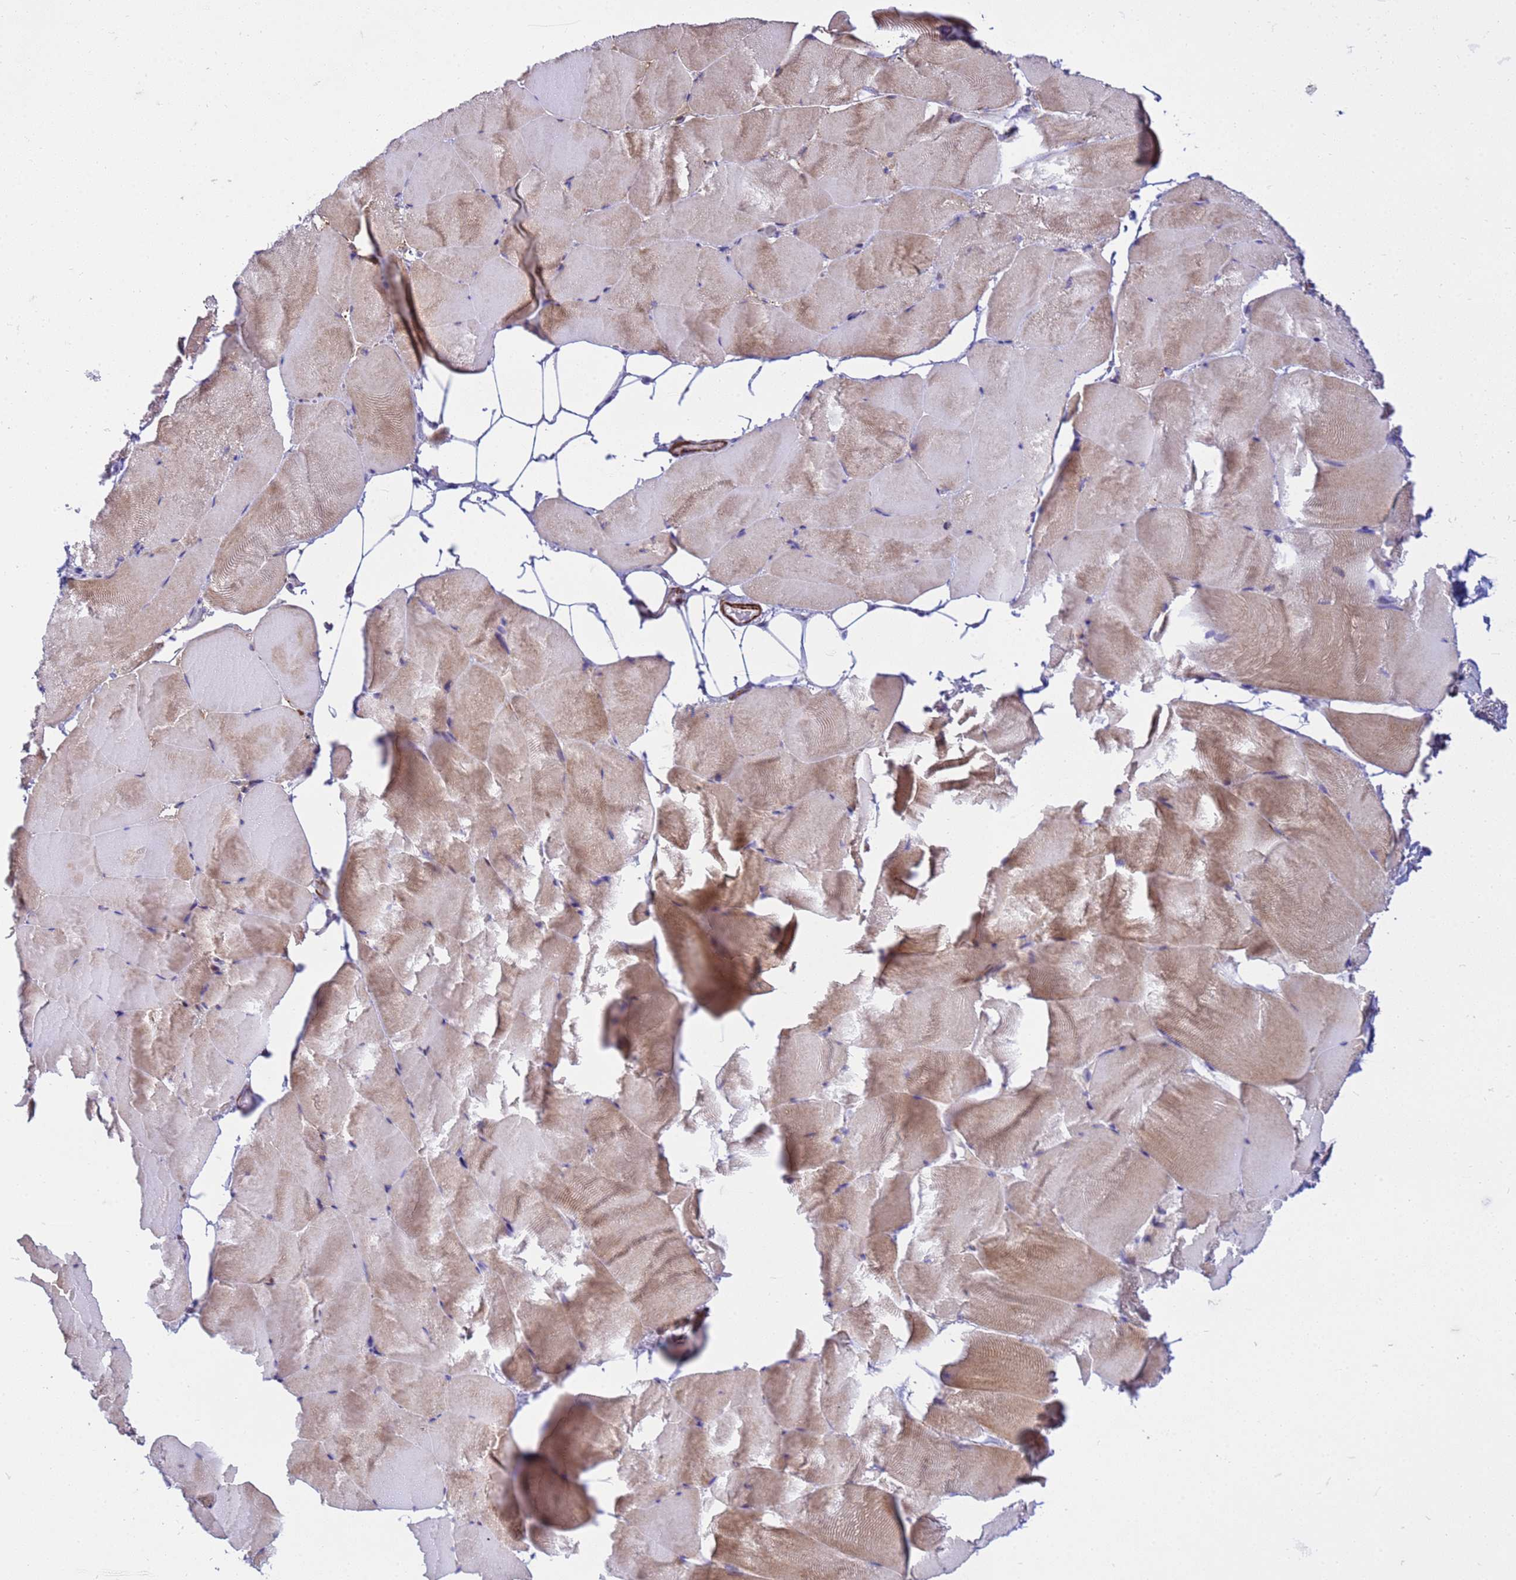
{"staining": {"intensity": "weak", "quantity": "25%-75%", "location": "cytoplasmic/membranous"}, "tissue": "skeletal muscle", "cell_type": "Myocytes", "image_type": "normal", "snomed": [{"axis": "morphology", "description": "Normal tissue, NOS"}, {"axis": "topography", "description": "Skeletal muscle"}], "caption": "Immunohistochemistry micrograph of benign skeletal muscle: human skeletal muscle stained using immunohistochemistry displays low levels of weak protein expression localized specifically in the cytoplasmic/membranous of myocytes, appearing as a cytoplasmic/membranous brown color.", "gene": "P2RX7", "patient": {"sex": "female", "age": 64}}